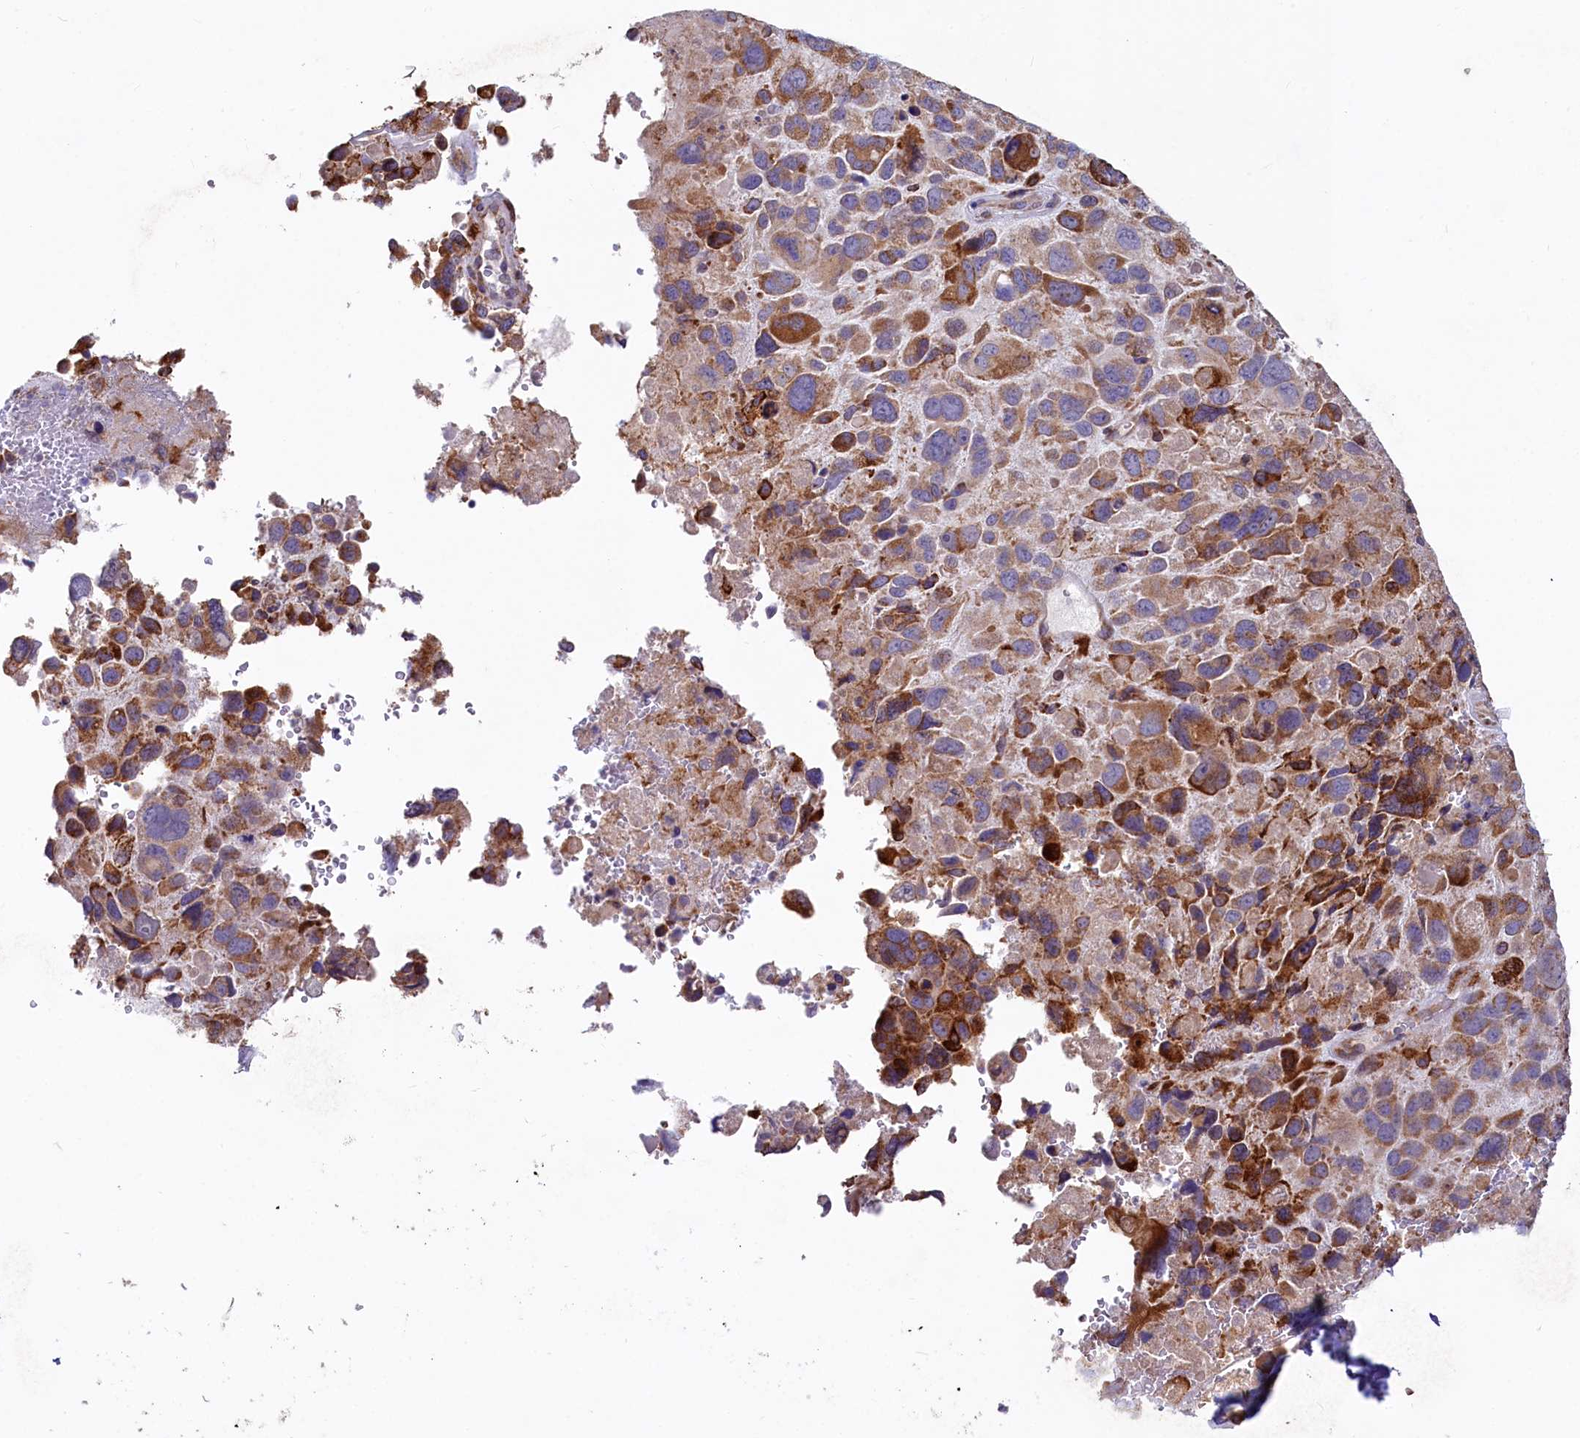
{"staining": {"intensity": "moderate", "quantity": ">75%", "location": "cytoplasmic/membranous"}, "tissue": "lung cancer", "cell_type": "Tumor cells", "image_type": "cancer", "snomed": [{"axis": "morphology", "description": "Adenocarcinoma, NOS"}, {"axis": "topography", "description": "Lung"}], "caption": "Lung adenocarcinoma stained with a protein marker demonstrates moderate staining in tumor cells.", "gene": "CHID1", "patient": {"sex": "male", "age": 67}}